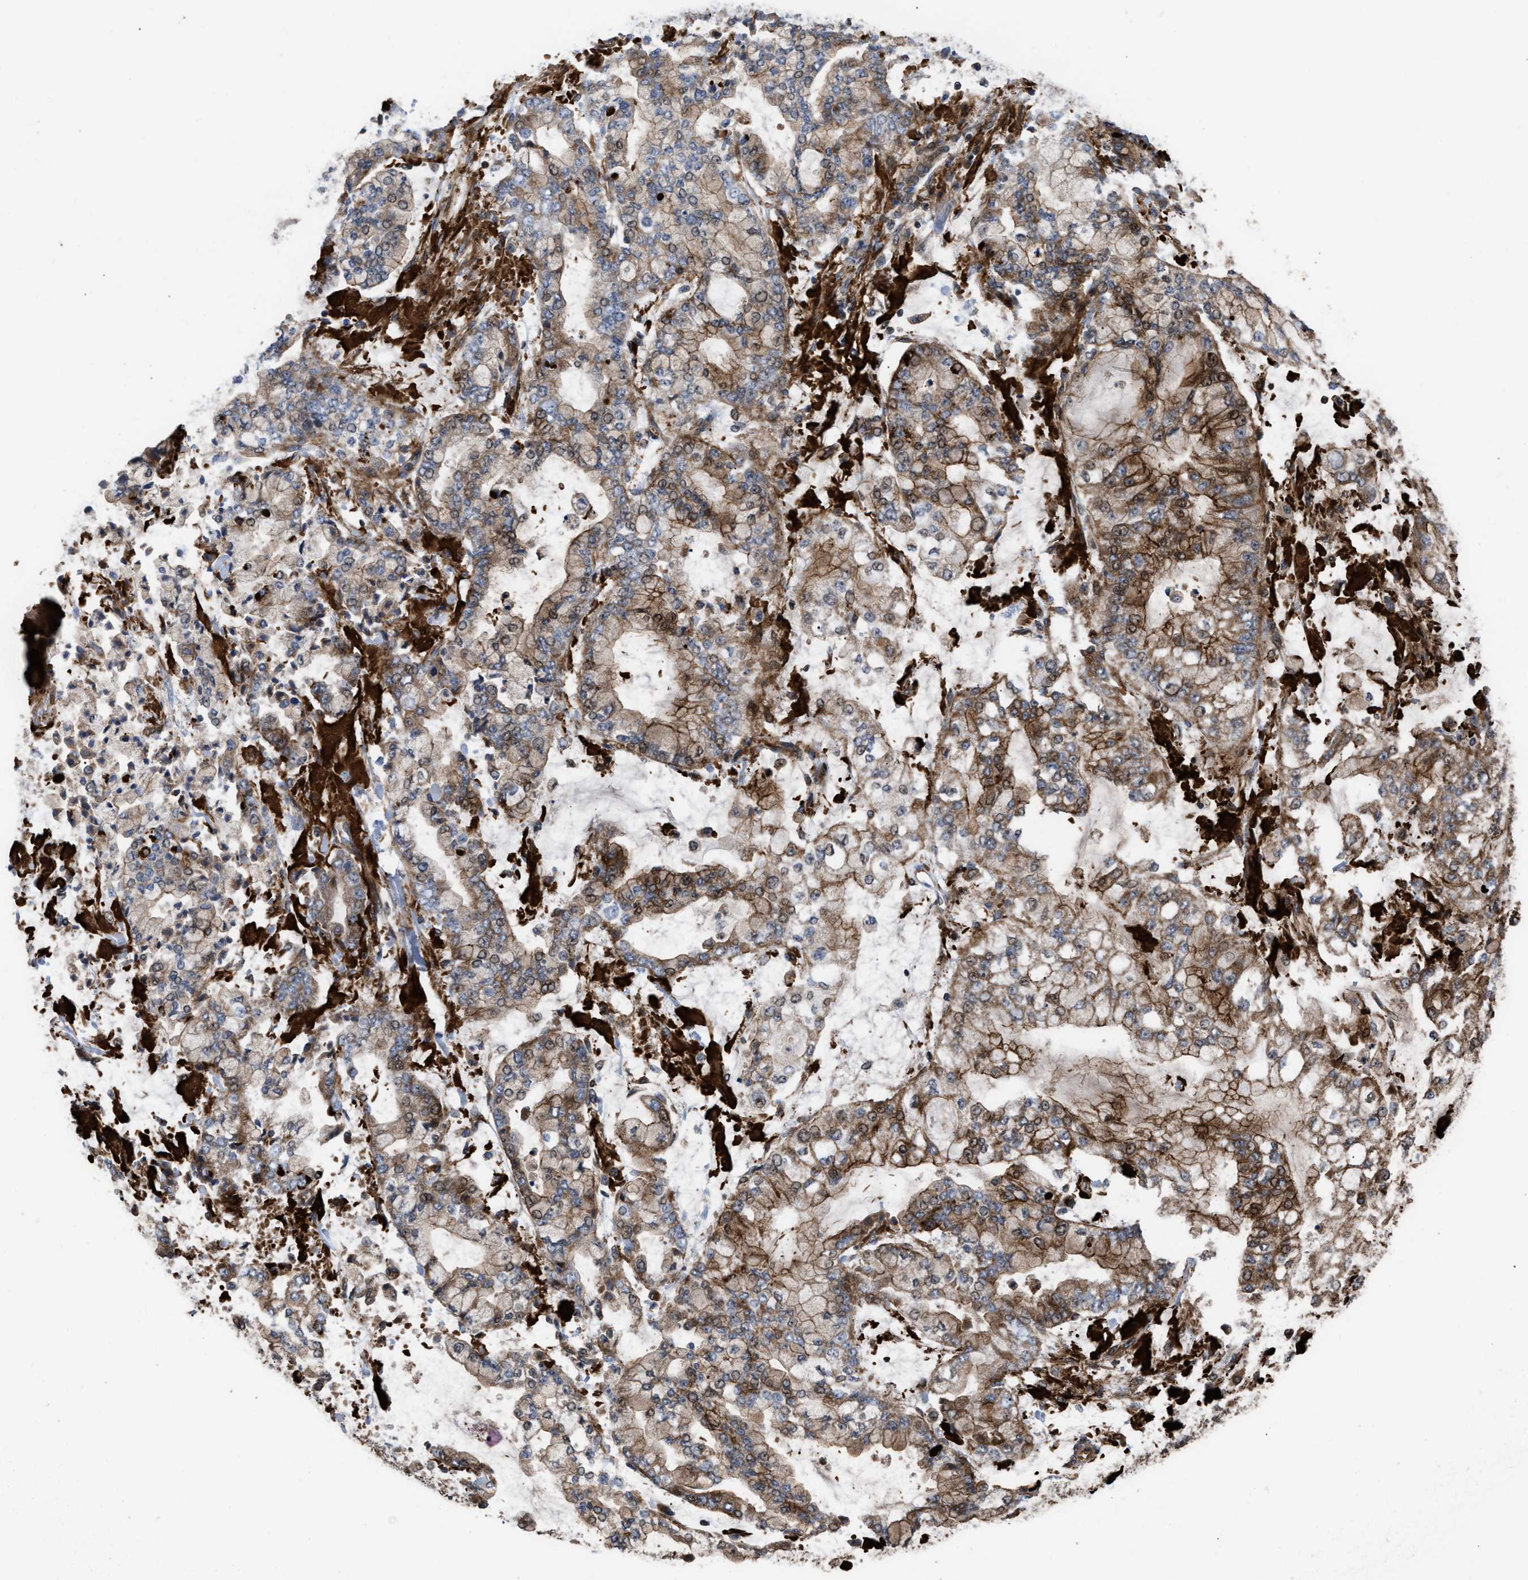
{"staining": {"intensity": "moderate", "quantity": "25%-75%", "location": "cytoplasmic/membranous,nuclear"}, "tissue": "stomach cancer", "cell_type": "Tumor cells", "image_type": "cancer", "snomed": [{"axis": "morphology", "description": "Adenocarcinoma, NOS"}, {"axis": "topography", "description": "Stomach"}], "caption": "Immunohistochemistry (IHC) (DAB) staining of stomach cancer (adenocarcinoma) displays moderate cytoplasmic/membranous and nuclear protein expression in approximately 25%-75% of tumor cells.", "gene": "STAU1", "patient": {"sex": "male", "age": 76}}